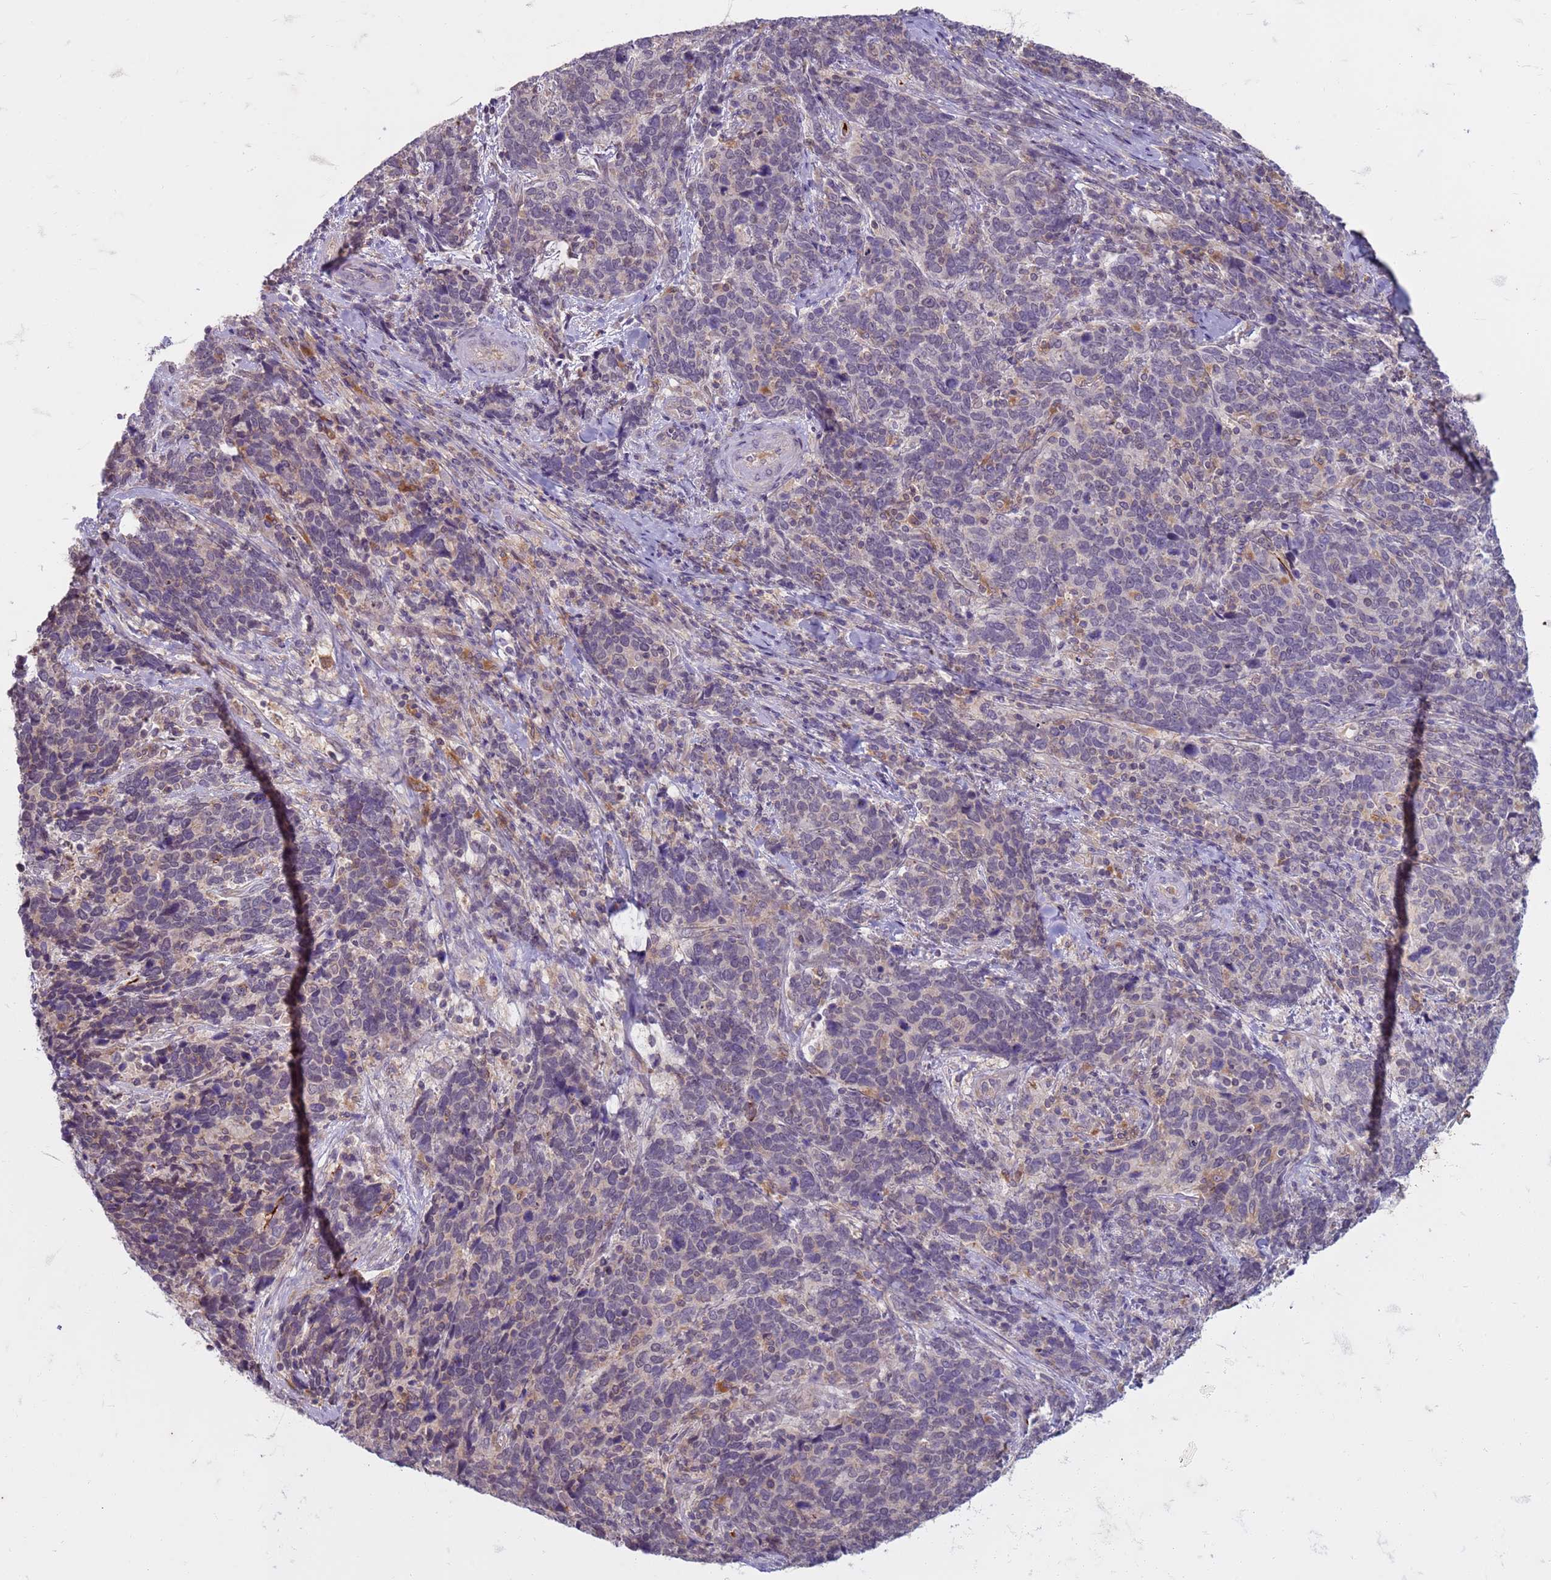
{"staining": {"intensity": "negative", "quantity": "none", "location": "none"}, "tissue": "cervical cancer", "cell_type": "Tumor cells", "image_type": "cancer", "snomed": [{"axis": "morphology", "description": "Squamous cell carcinoma, NOS"}, {"axis": "topography", "description": "Cervix"}], "caption": "Tumor cells show no significant expression in cervical cancer (squamous cell carcinoma). The staining is performed using DAB brown chromogen with nuclei counter-stained in using hematoxylin.", "gene": "SLC15A3", "patient": {"sex": "female", "age": 41}}